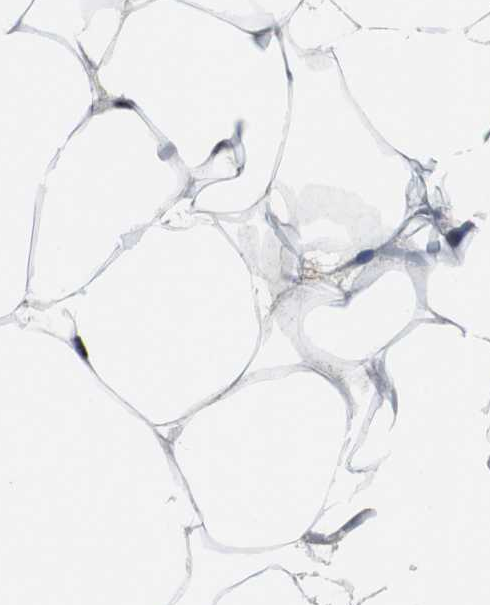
{"staining": {"intensity": "negative", "quantity": "none", "location": "none"}, "tissue": "adipose tissue", "cell_type": "Adipocytes", "image_type": "normal", "snomed": [{"axis": "morphology", "description": "Normal tissue, NOS"}, {"axis": "topography", "description": "Breast"}, {"axis": "topography", "description": "Adipose tissue"}], "caption": "Adipocytes show no significant protein expression in normal adipose tissue. (Brightfield microscopy of DAB (3,3'-diaminobenzidine) immunohistochemistry (IHC) at high magnification).", "gene": "DOK1", "patient": {"sex": "female", "age": 25}}